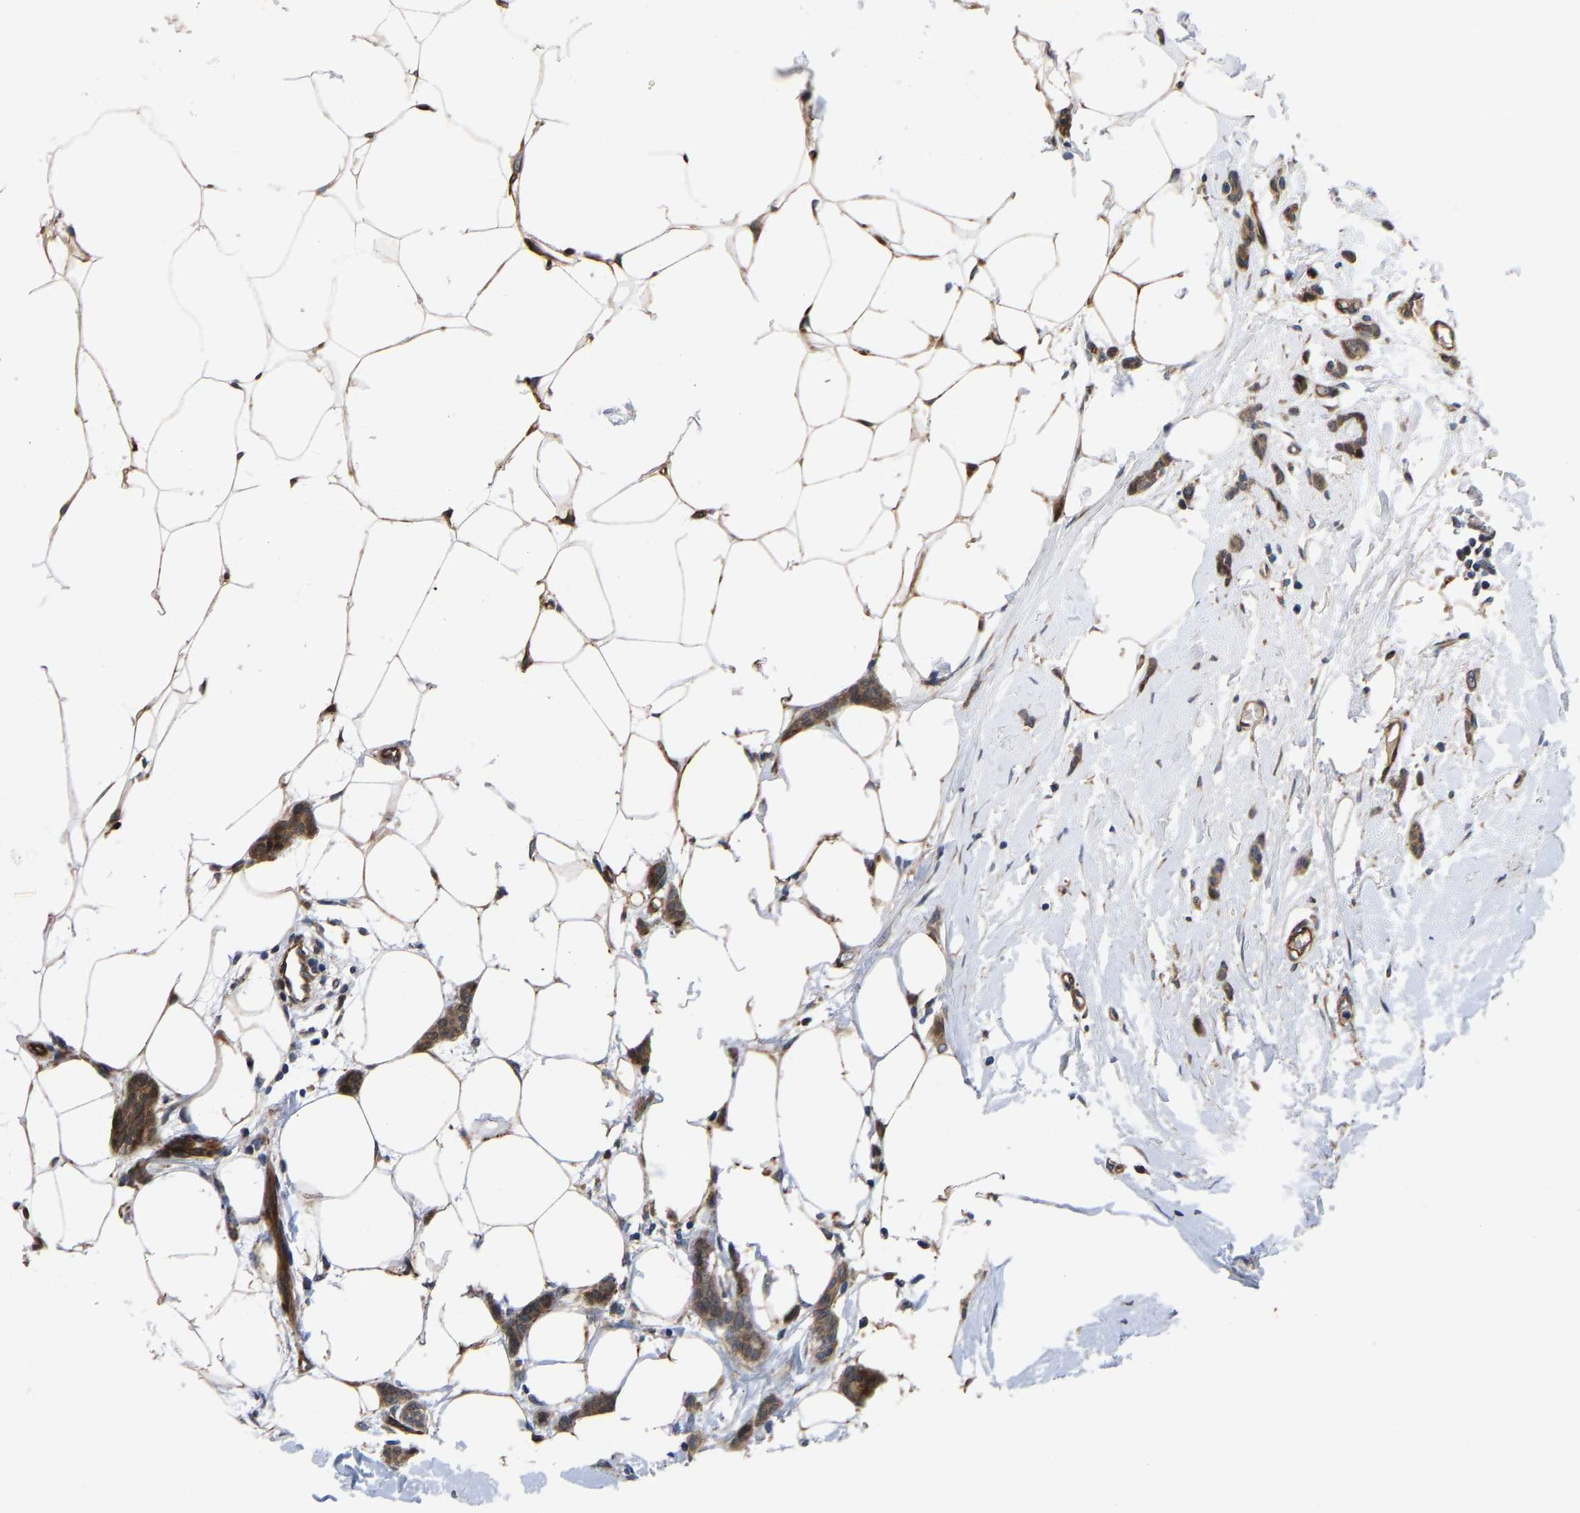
{"staining": {"intensity": "moderate", "quantity": ">75%", "location": "cytoplasmic/membranous"}, "tissue": "breast cancer", "cell_type": "Tumor cells", "image_type": "cancer", "snomed": [{"axis": "morphology", "description": "Lobular carcinoma"}, {"axis": "topography", "description": "Skin"}, {"axis": "topography", "description": "Breast"}], "caption": "High-power microscopy captured an immunohistochemistry photomicrograph of breast cancer (lobular carcinoma), revealing moderate cytoplasmic/membranous positivity in about >75% of tumor cells.", "gene": "TMEM38B", "patient": {"sex": "female", "age": 46}}